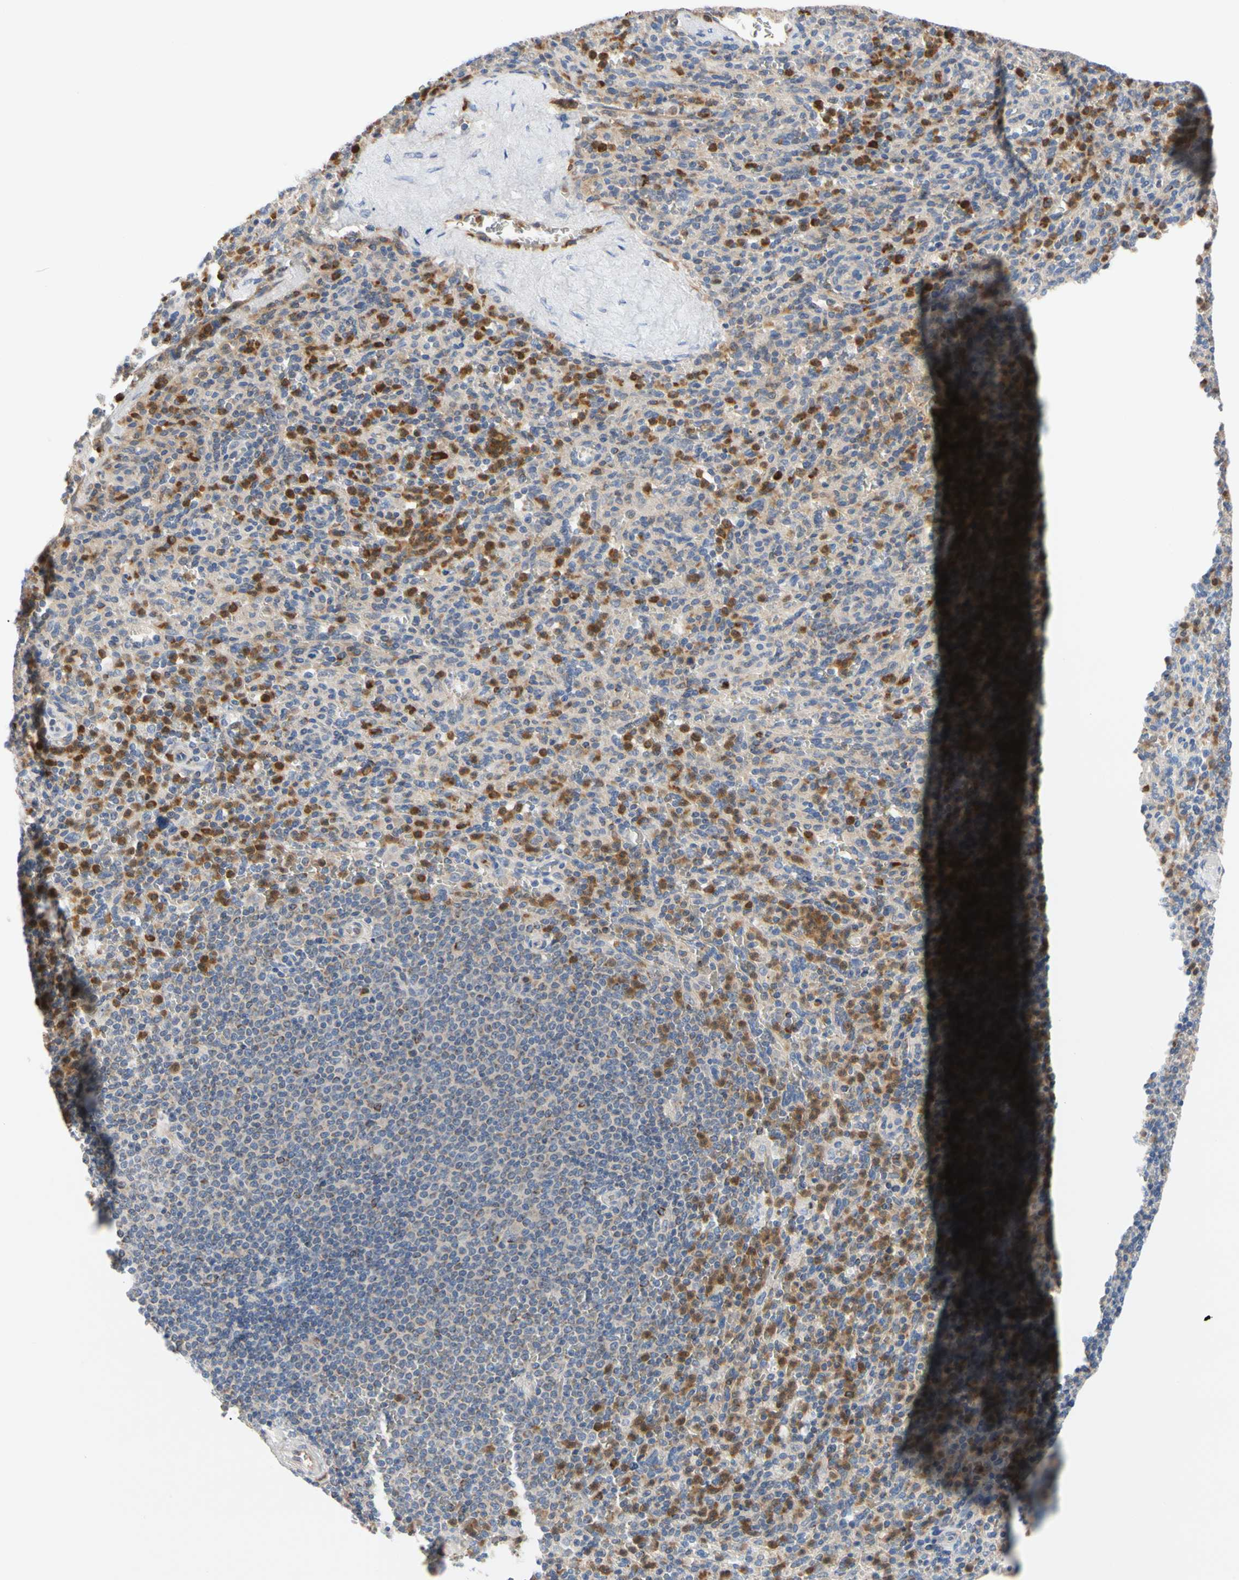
{"staining": {"intensity": "moderate", "quantity": "25%-75%", "location": "cytoplasmic/membranous"}, "tissue": "spleen", "cell_type": "Cells in red pulp", "image_type": "normal", "snomed": [{"axis": "morphology", "description": "Normal tissue, NOS"}, {"axis": "topography", "description": "Spleen"}], "caption": "Protein staining of normal spleen exhibits moderate cytoplasmic/membranous staining in approximately 25%-75% of cells in red pulp. (Brightfield microscopy of DAB IHC at high magnification).", "gene": "MCL1", "patient": {"sex": "male", "age": 36}}